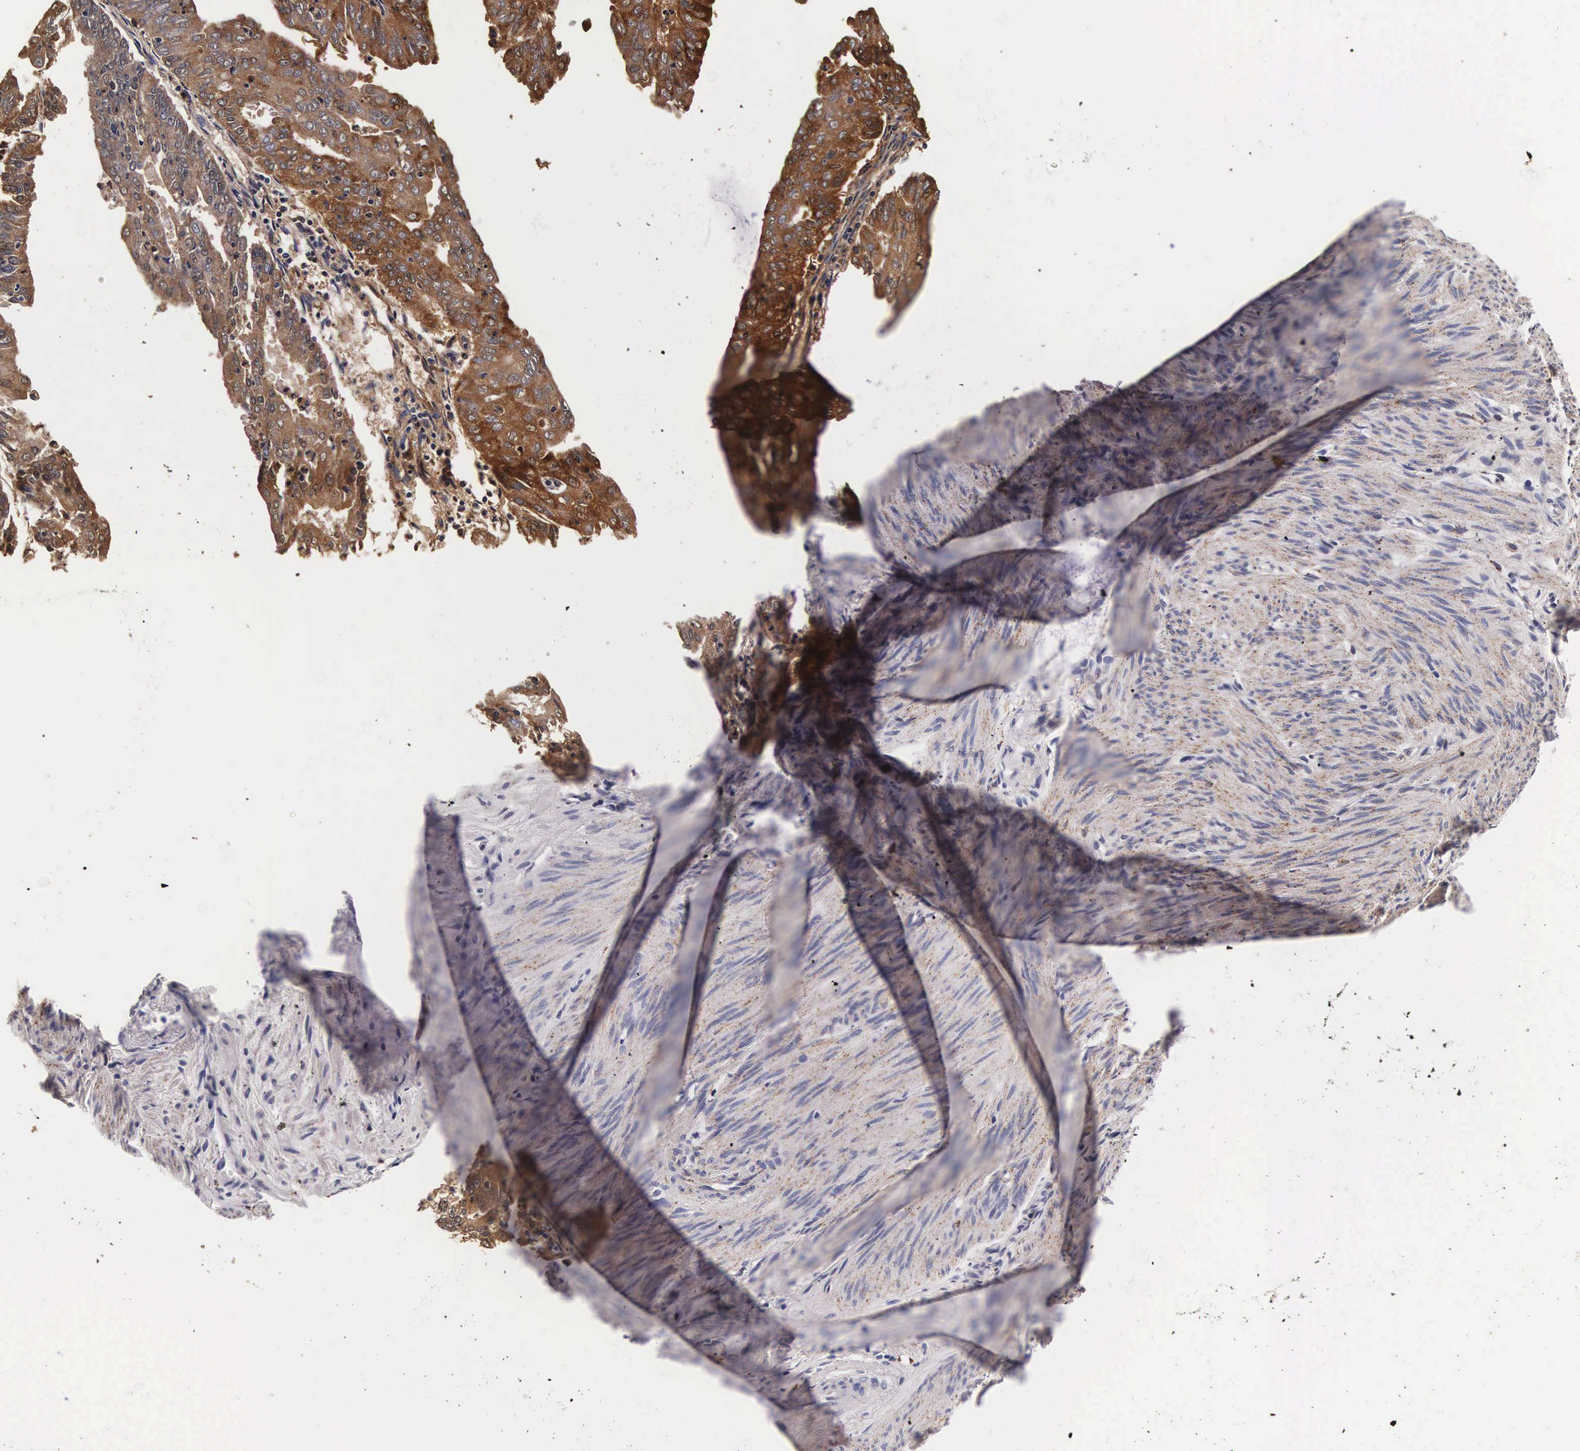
{"staining": {"intensity": "strong", "quantity": ">75%", "location": "cytoplasmic/membranous"}, "tissue": "endometrial cancer", "cell_type": "Tumor cells", "image_type": "cancer", "snomed": [{"axis": "morphology", "description": "Adenocarcinoma, NOS"}, {"axis": "topography", "description": "Endometrium"}], "caption": "The histopathology image reveals a brown stain indicating the presence of a protein in the cytoplasmic/membranous of tumor cells in endometrial cancer.", "gene": "CTSB", "patient": {"sex": "female", "age": 79}}